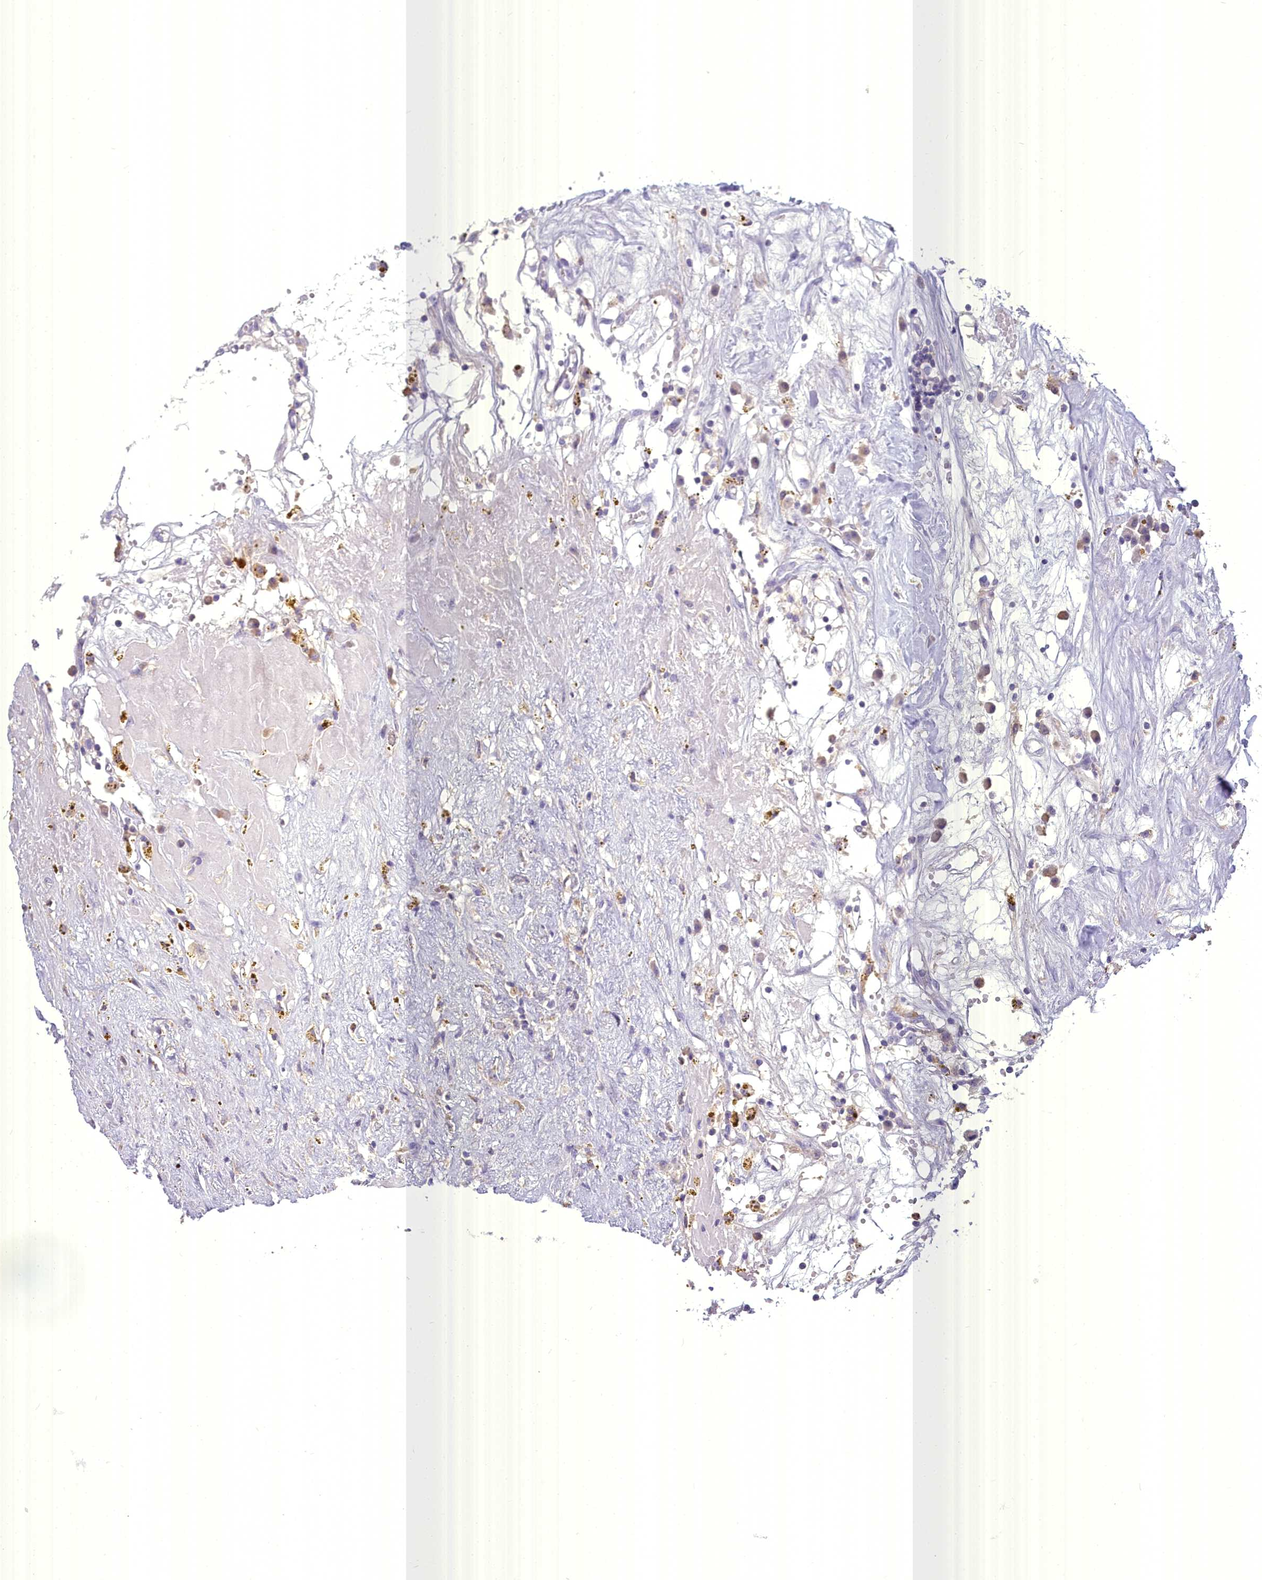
{"staining": {"intensity": "negative", "quantity": "none", "location": "none"}, "tissue": "renal cancer", "cell_type": "Tumor cells", "image_type": "cancer", "snomed": [{"axis": "morphology", "description": "Adenocarcinoma, NOS"}, {"axis": "topography", "description": "Kidney"}], "caption": "Tumor cells show no significant staining in renal adenocarcinoma.", "gene": "BLNK", "patient": {"sex": "male", "age": 56}}